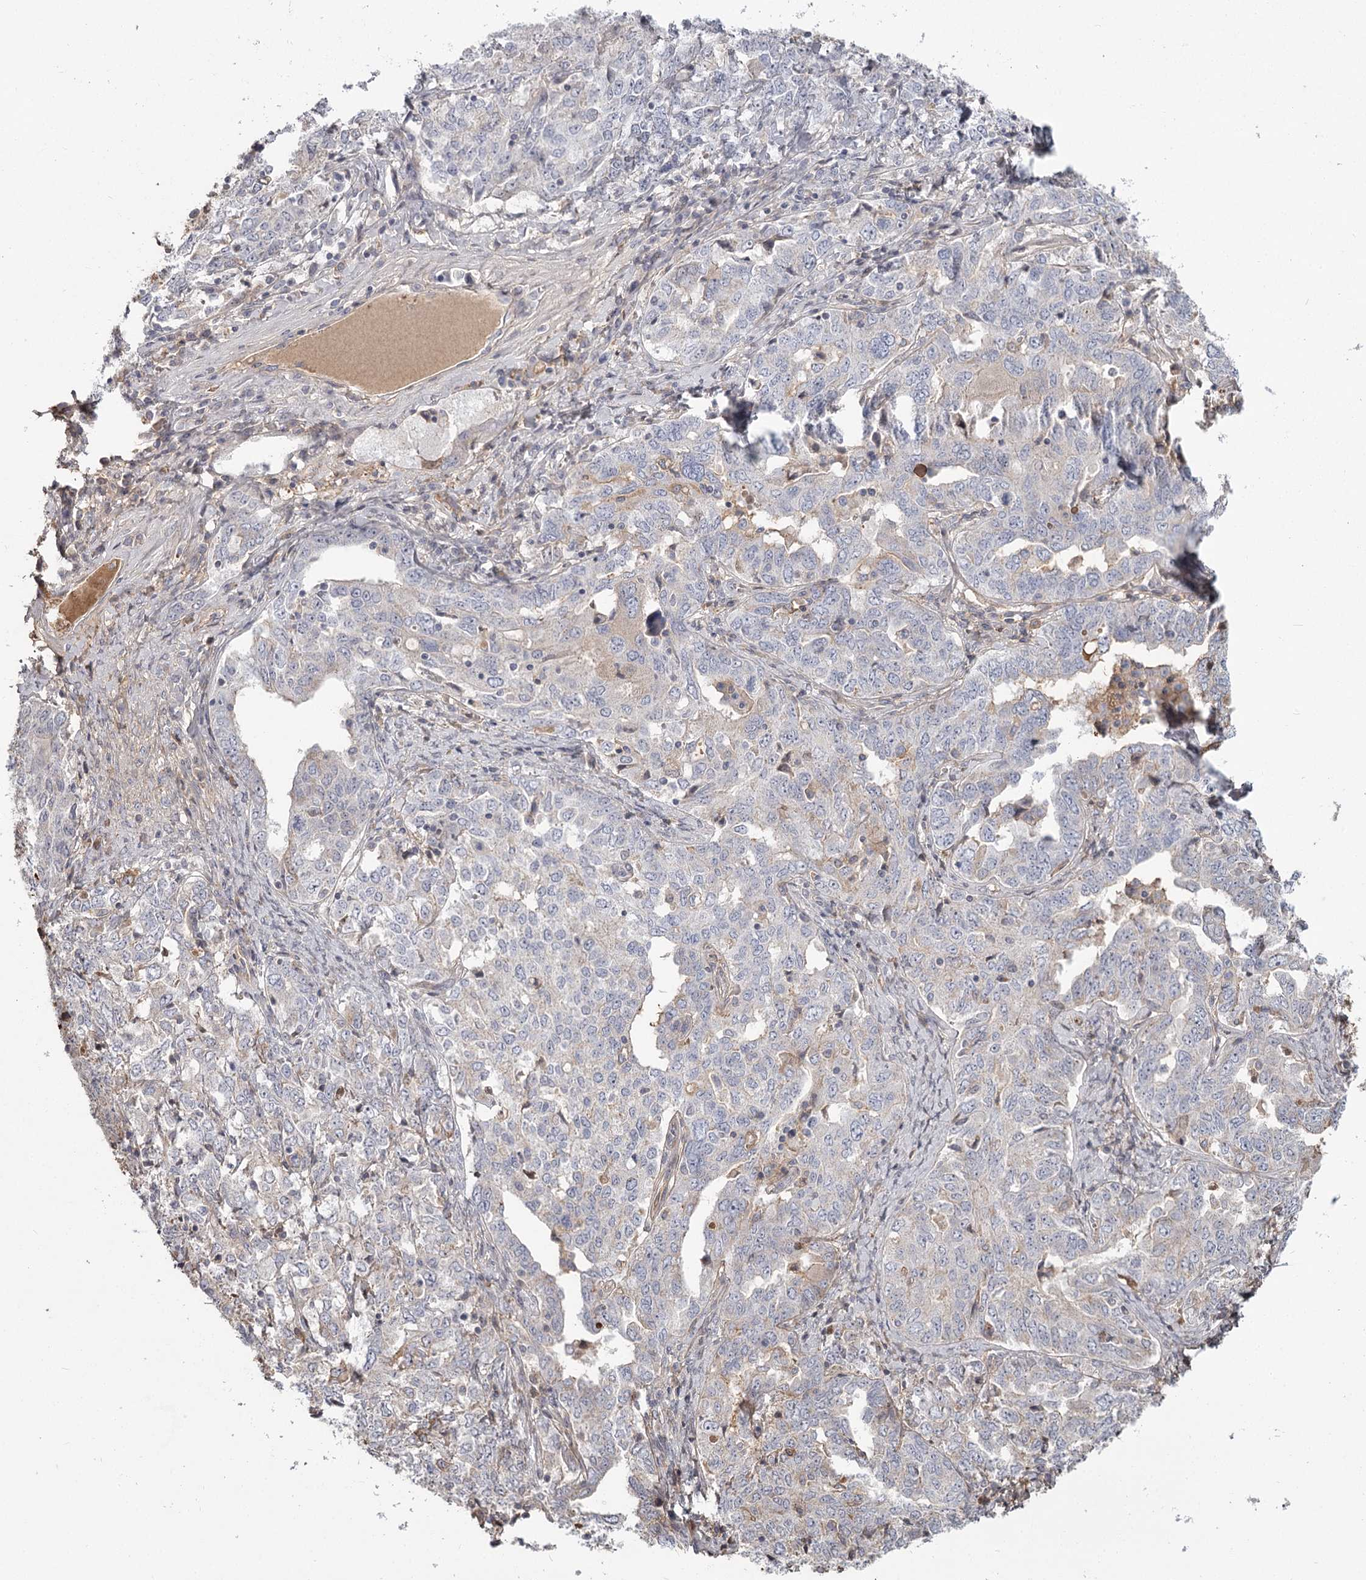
{"staining": {"intensity": "negative", "quantity": "none", "location": "none"}, "tissue": "ovarian cancer", "cell_type": "Tumor cells", "image_type": "cancer", "snomed": [{"axis": "morphology", "description": "Carcinoma, endometroid"}, {"axis": "topography", "description": "Ovary"}], "caption": "This is a histopathology image of immunohistochemistry (IHC) staining of ovarian cancer (endometroid carcinoma), which shows no expression in tumor cells.", "gene": "DHRS9", "patient": {"sex": "female", "age": 62}}